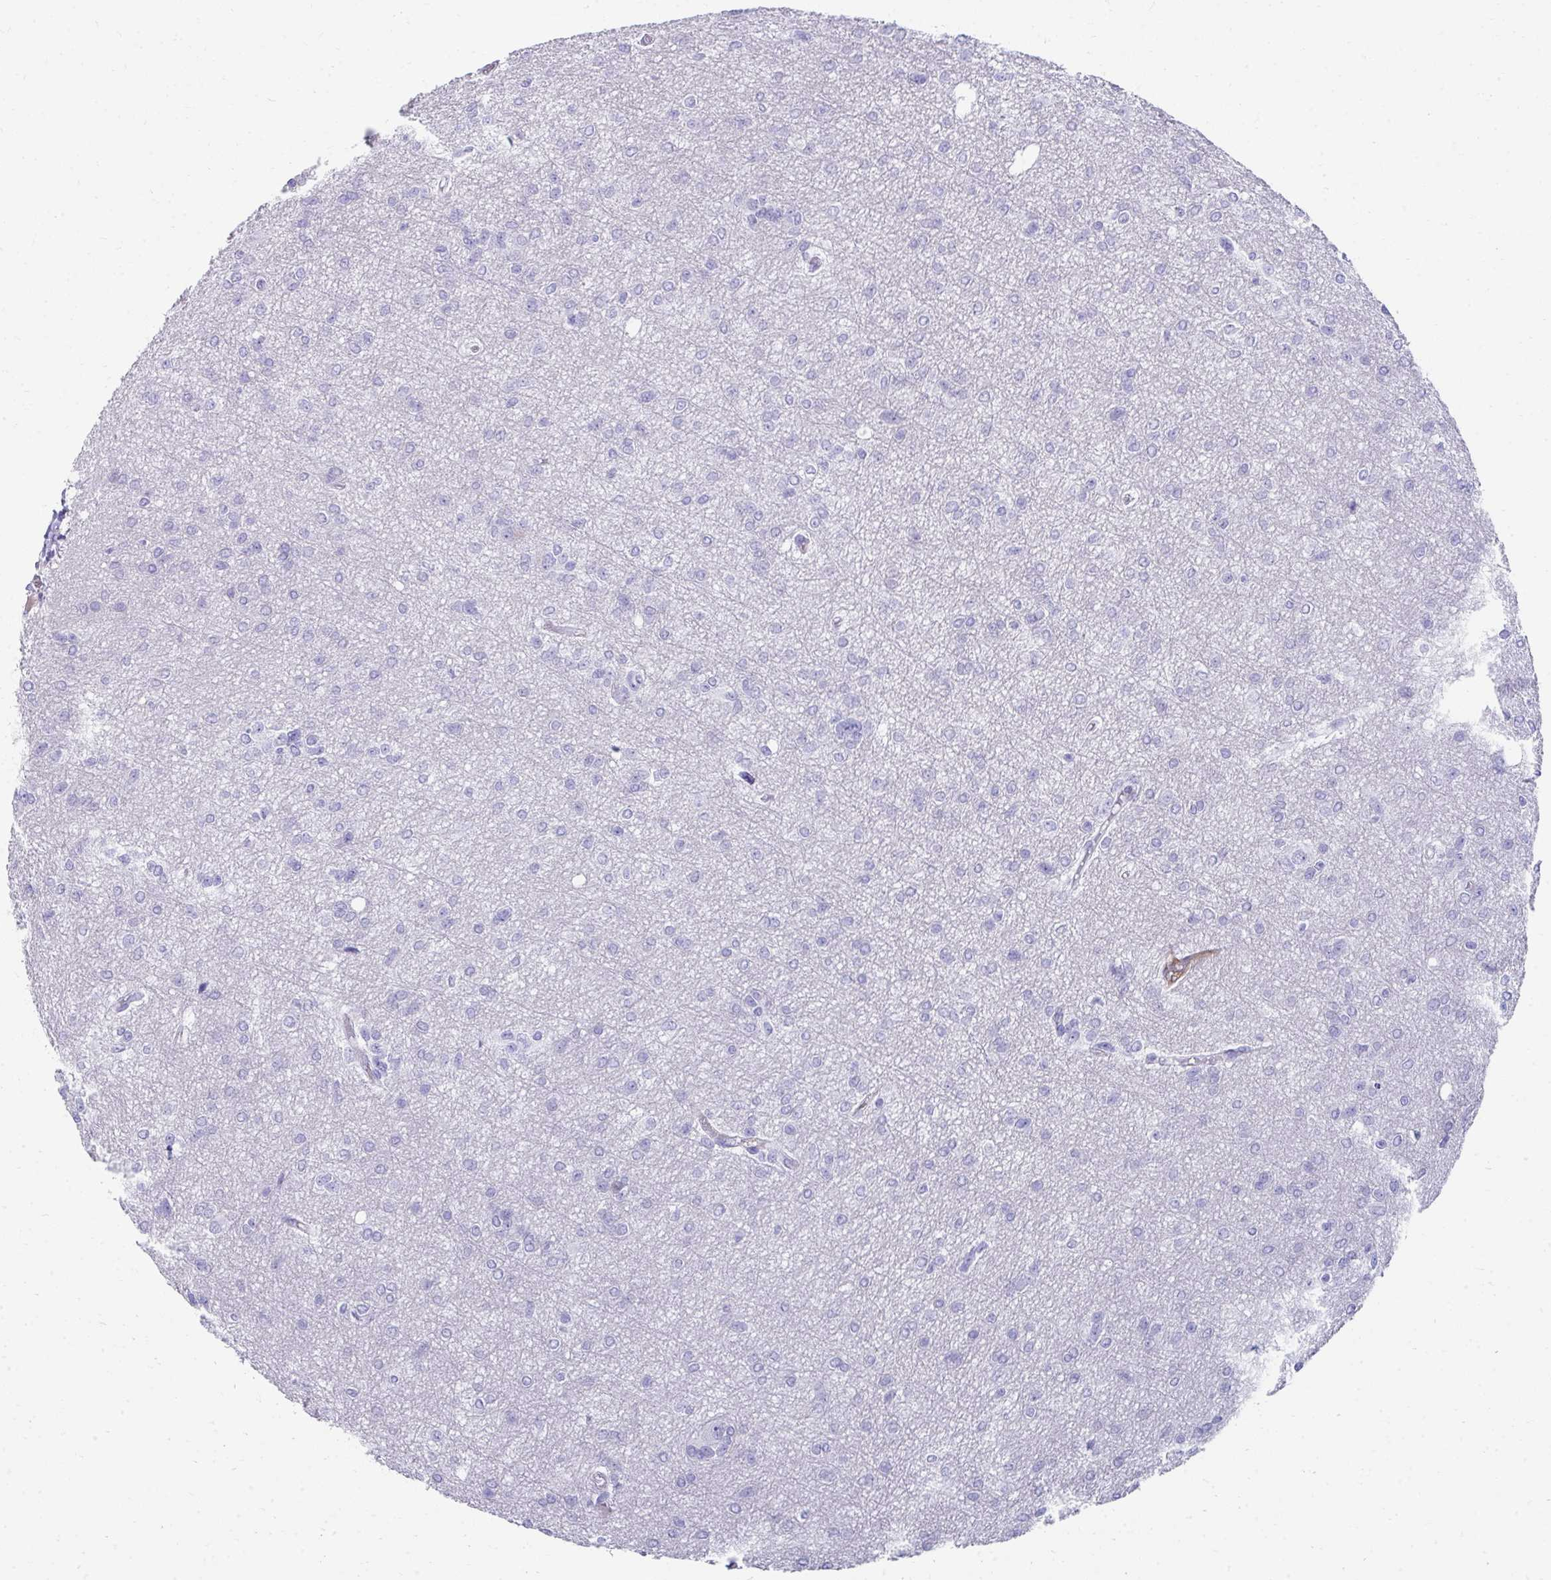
{"staining": {"intensity": "negative", "quantity": "none", "location": "none"}, "tissue": "glioma", "cell_type": "Tumor cells", "image_type": "cancer", "snomed": [{"axis": "morphology", "description": "Glioma, malignant, Low grade"}, {"axis": "topography", "description": "Brain"}], "caption": "Immunohistochemistry image of human glioma stained for a protein (brown), which displays no positivity in tumor cells.", "gene": "SEC14L3", "patient": {"sex": "male", "age": 26}}